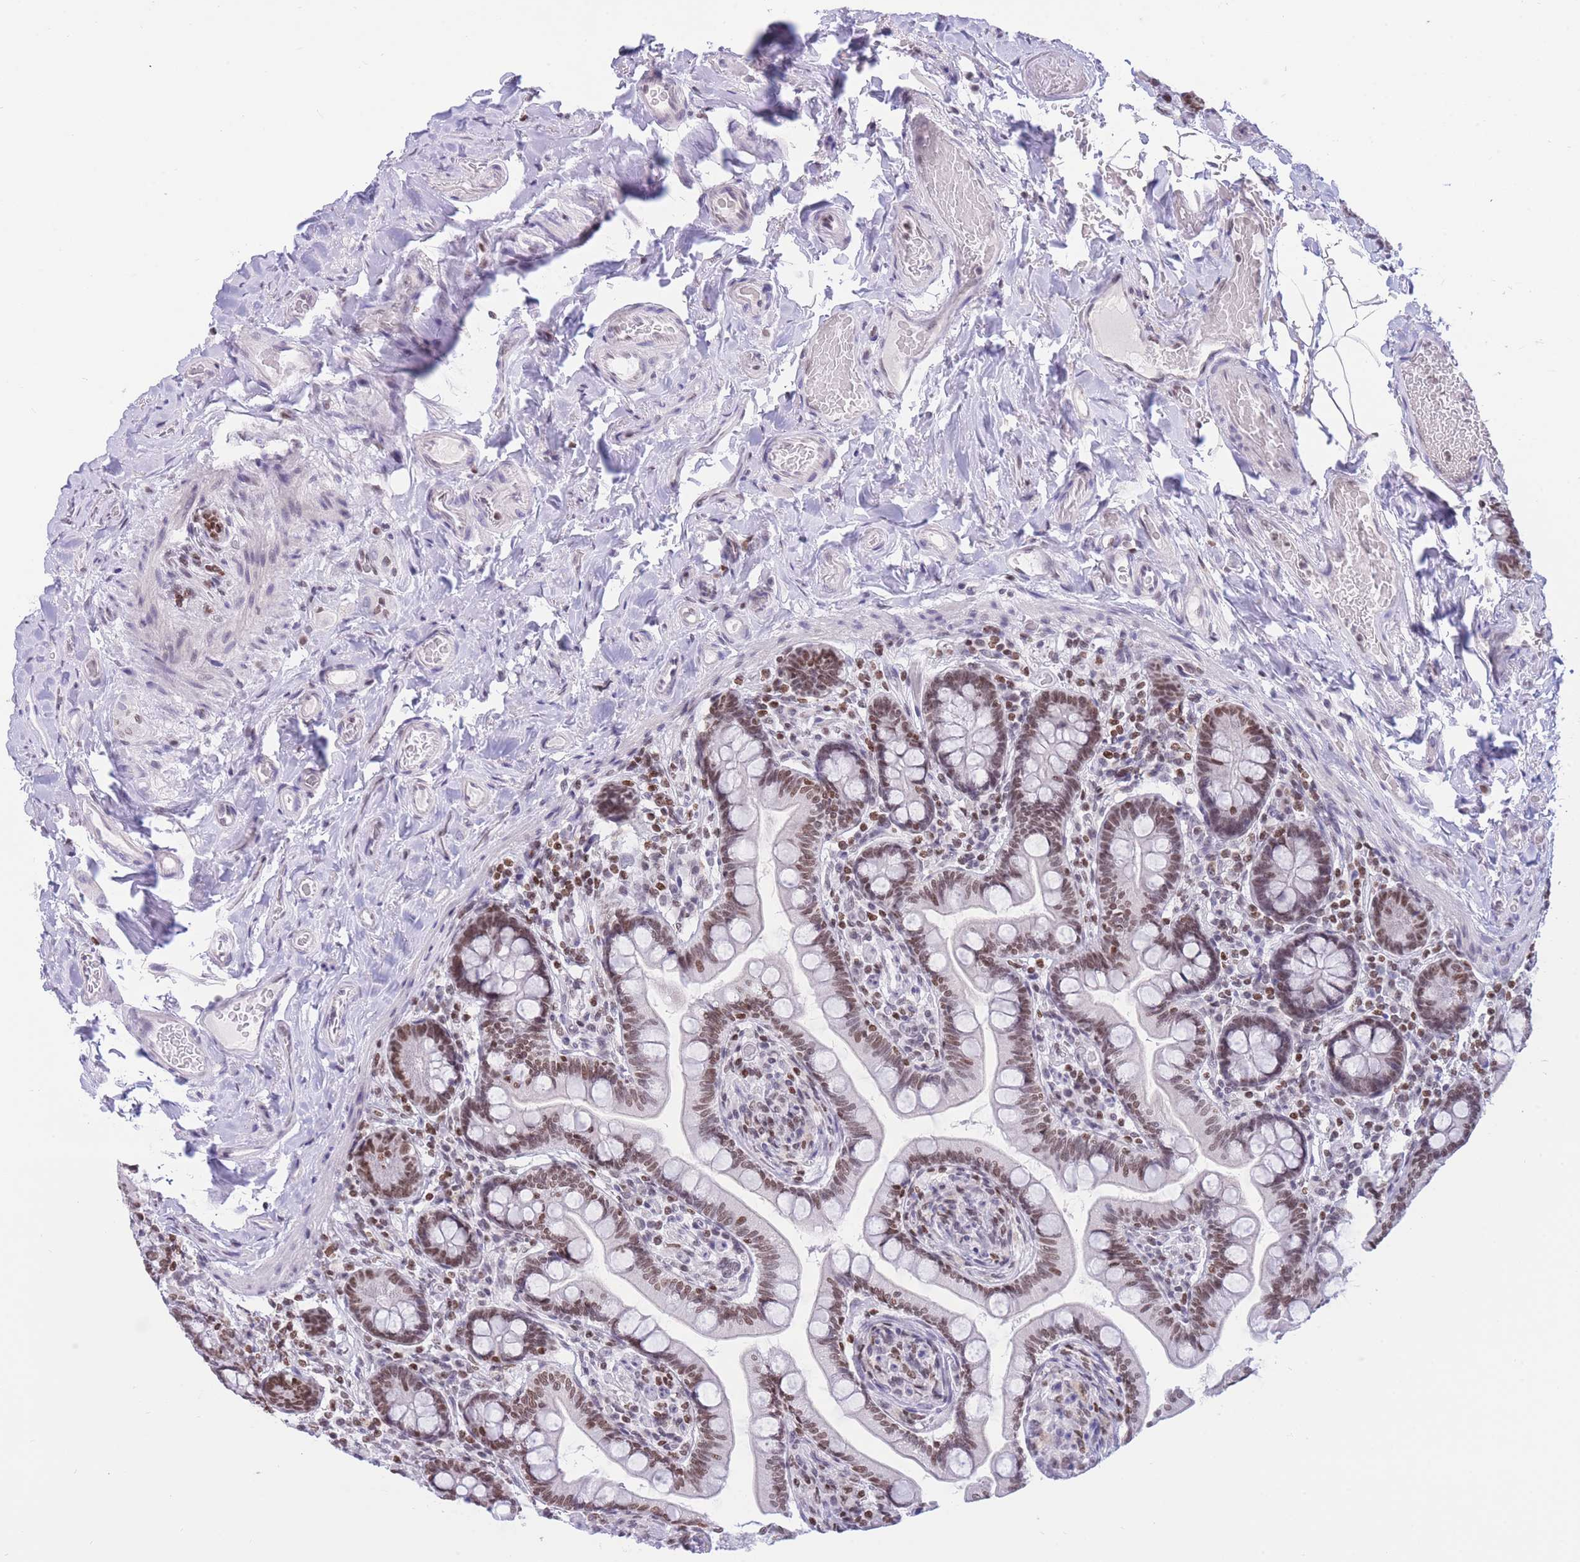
{"staining": {"intensity": "moderate", "quantity": ">75%", "location": "nuclear"}, "tissue": "small intestine", "cell_type": "Glandular cells", "image_type": "normal", "snomed": [{"axis": "morphology", "description": "Normal tissue, NOS"}, {"axis": "topography", "description": "Small intestine"}], "caption": "Protein expression analysis of normal human small intestine reveals moderate nuclear positivity in about >75% of glandular cells. Ihc stains the protein in brown and the nuclei are stained blue.", "gene": "HMGN1", "patient": {"sex": "female", "age": 64}}